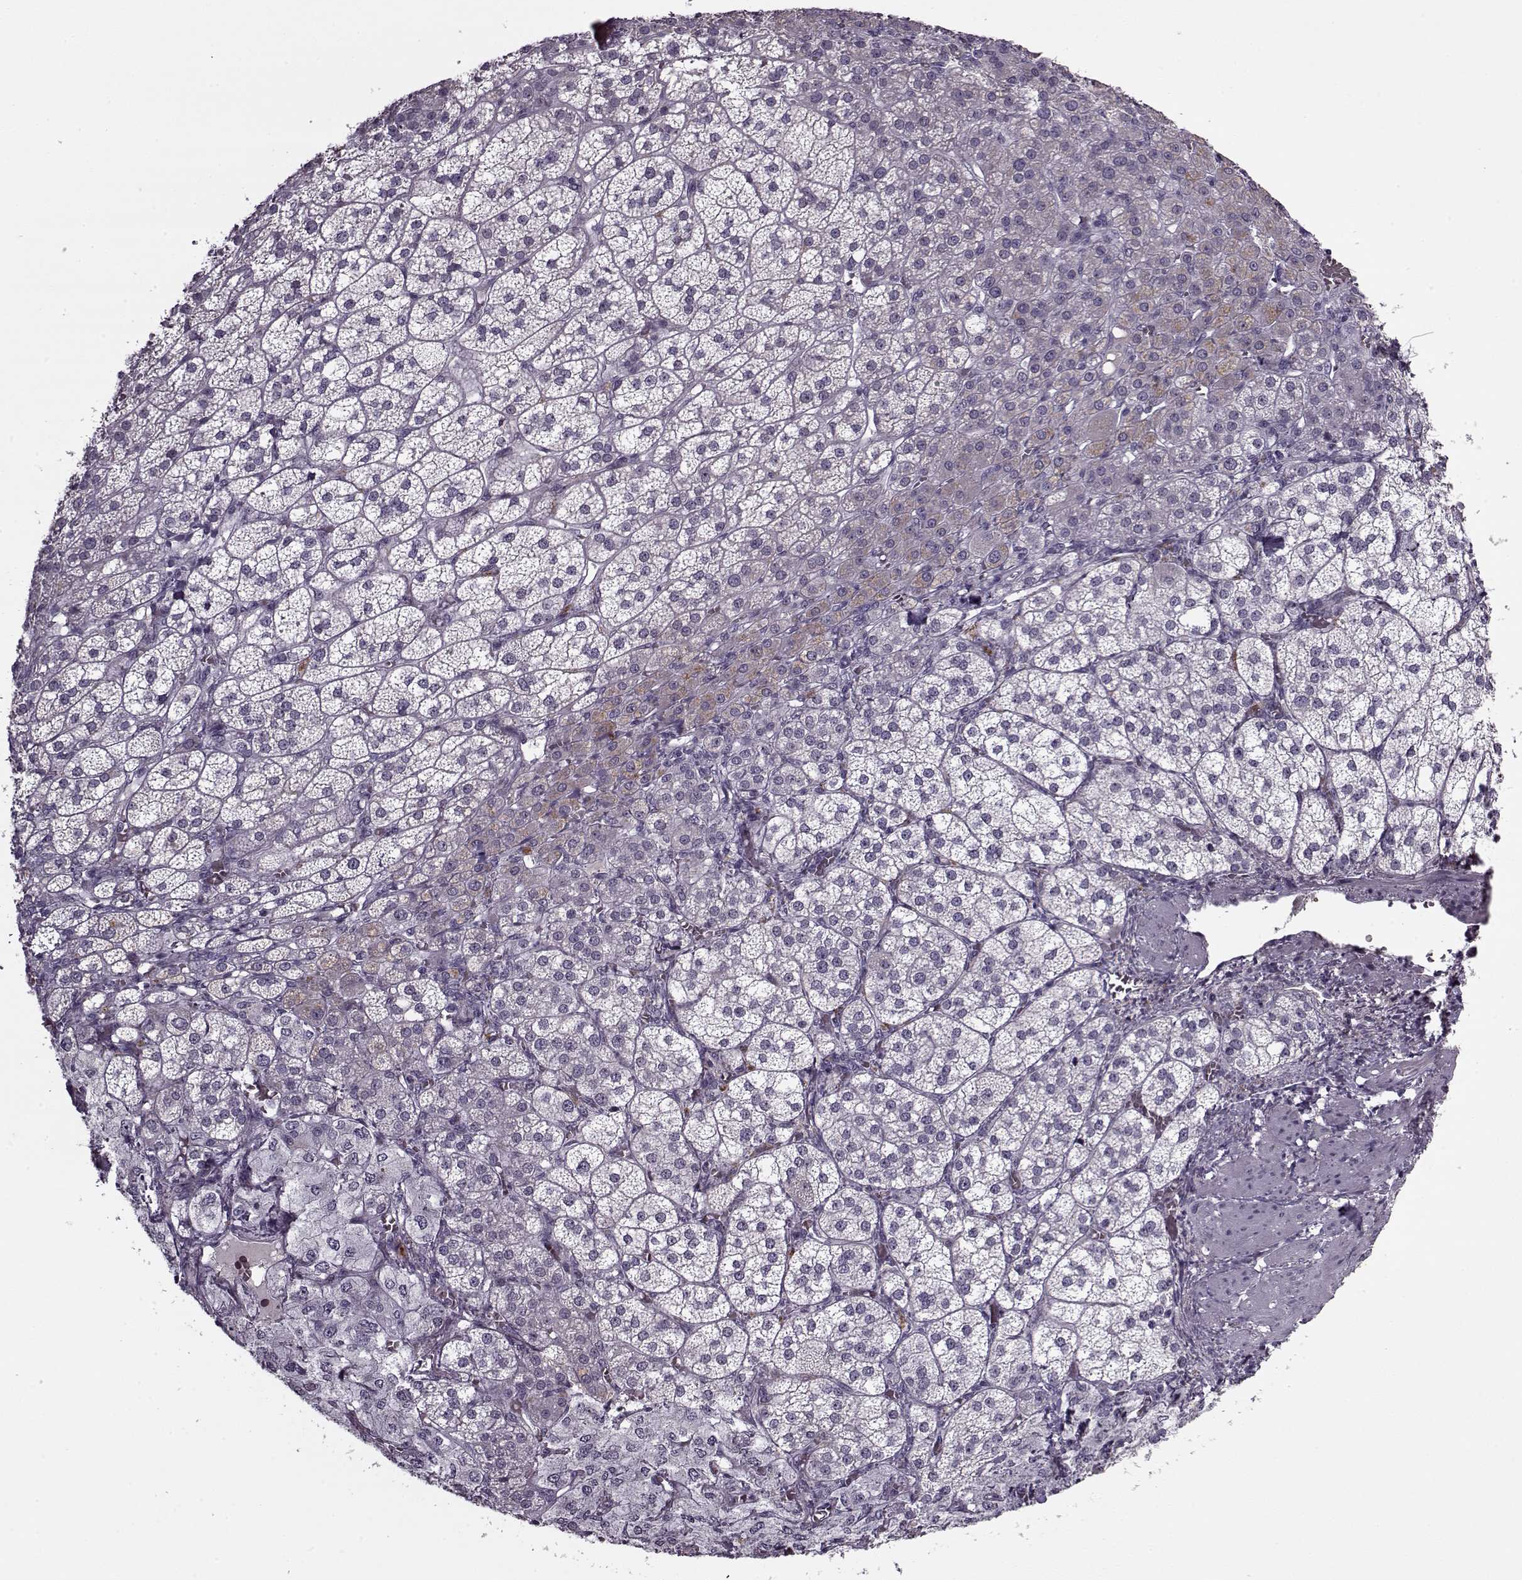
{"staining": {"intensity": "moderate", "quantity": "<25%", "location": "cytoplasmic/membranous"}, "tissue": "adrenal gland", "cell_type": "Glandular cells", "image_type": "normal", "snomed": [{"axis": "morphology", "description": "Normal tissue, NOS"}, {"axis": "topography", "description": "Adrenal gland"}], "caption": "Human adrenal gland stained for a protein (brown) exhibits moderate cytoplasmic/membranous positive expression in approximately <25% of glandular cells.", "gene": "KRT9", "patient": {"sex": "female", "age": 60}}